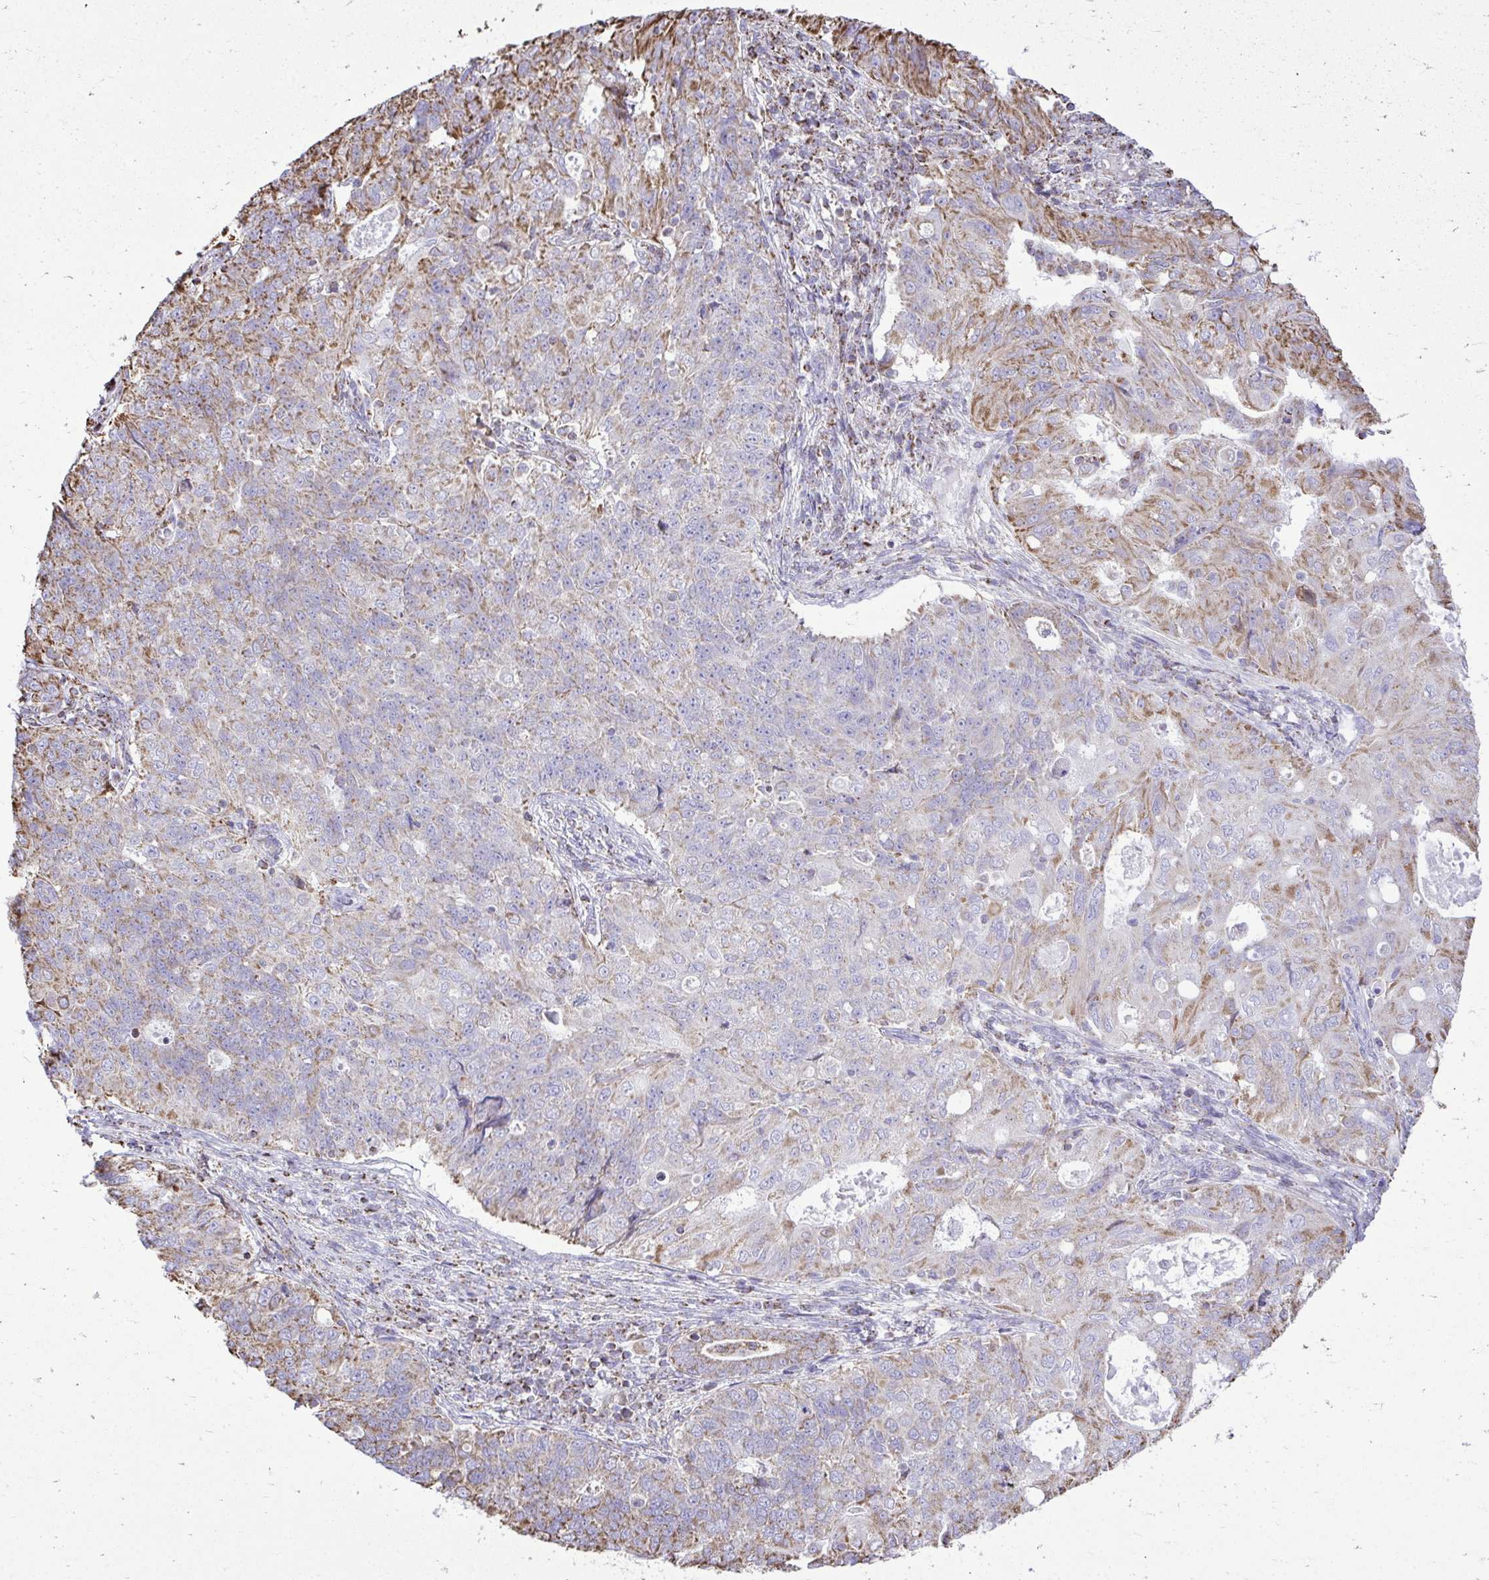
{"staining": {"intensity": "moderate", "quantity": "<25%", "location": "cytoplasmic/membranous"}, "tissue": "endometrial cancer", "cell_type": "Tumor cells", "image_type": "cancer", "snomed": [{"axis": "morphology", "description": "Adenocarcinoma, NOS"}, {"axis": "topography", "description": "Endometrium"}], "caption": "There is low levels of moderate cytoplasmic/membranous positivity in tumor cells of adenocarcinoma (endometrial), as demonstrated by immunohistochemical staining (brown color).", "gene": "MPZL2", "patient": {"sex": "female", "age": 43}}